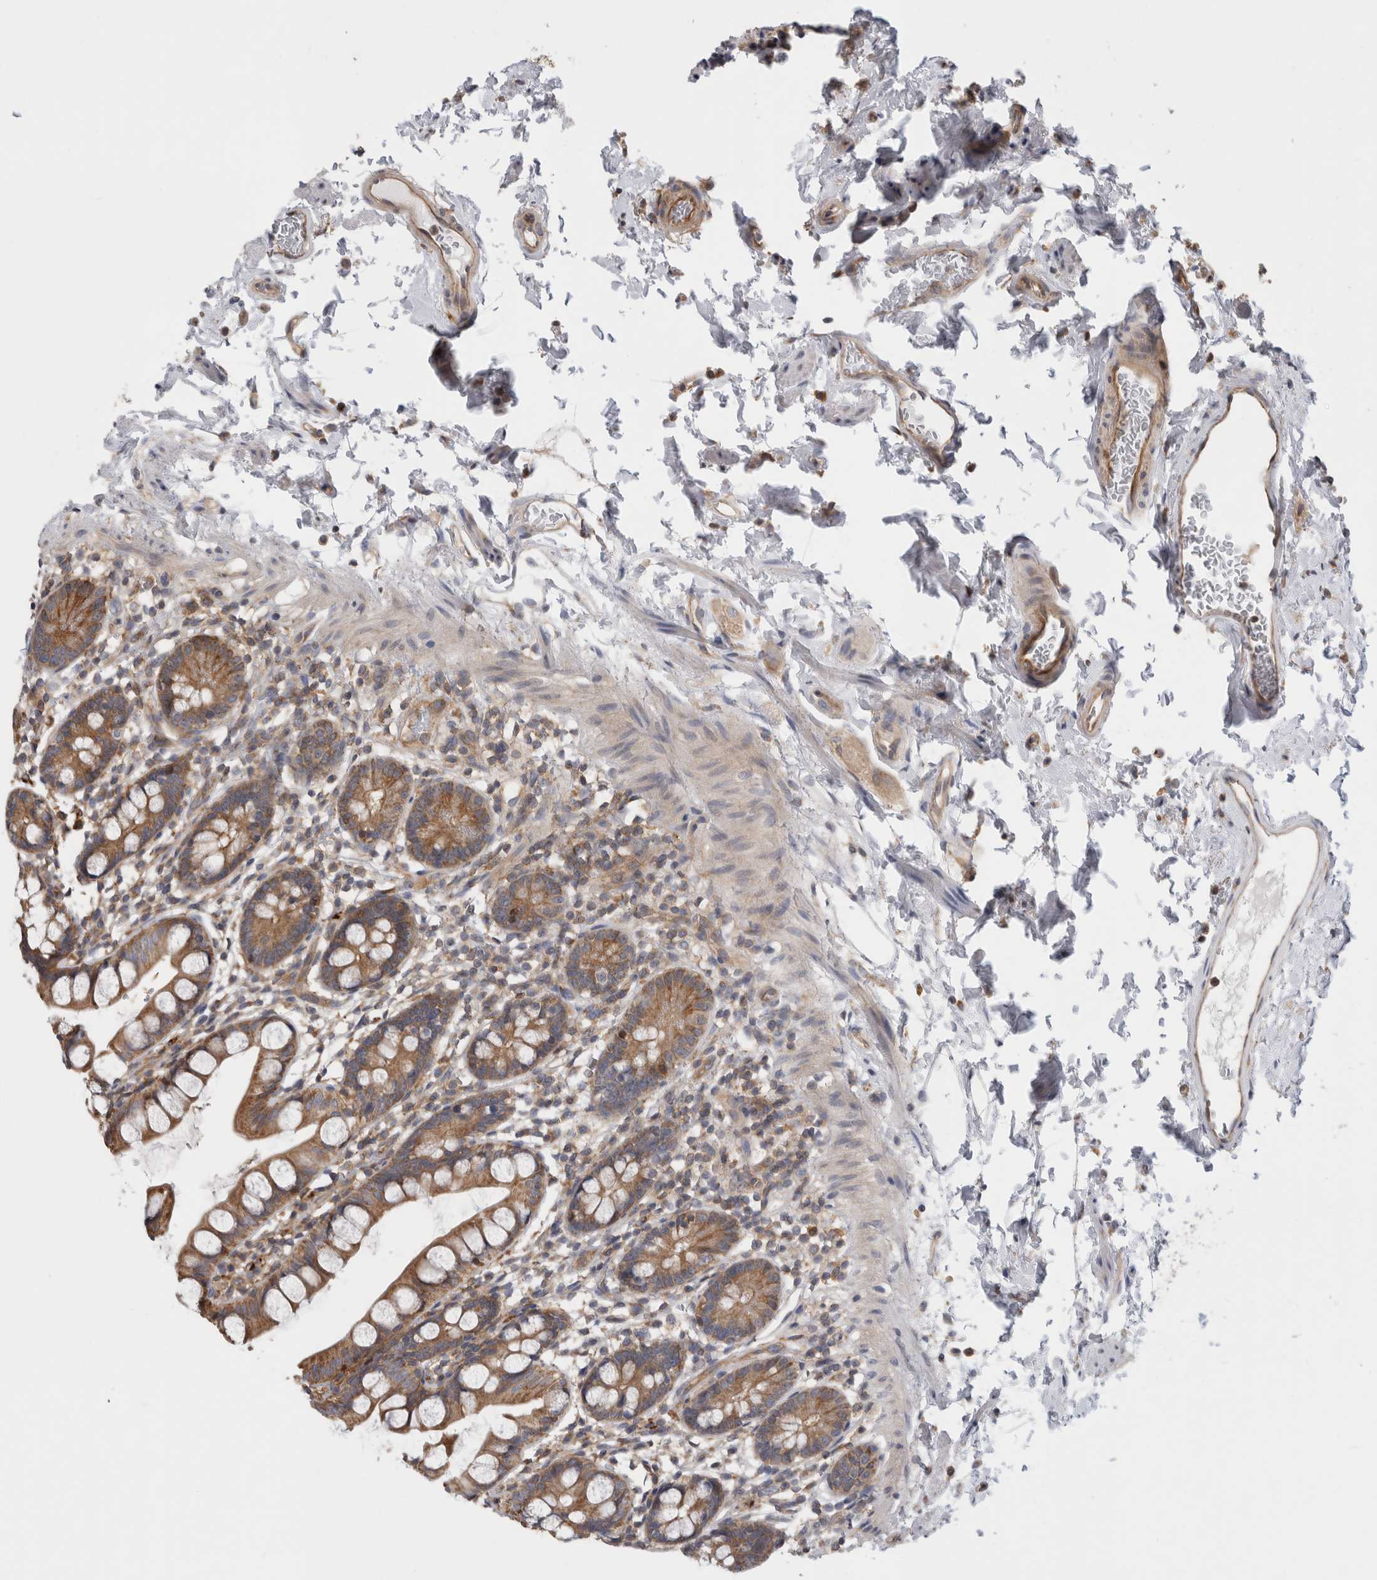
{"staining": {"intensity": "moderate", "quantity": ">75%", "location": "cytoplasmic/membranous"}, "tissue": "small intestine", "cell_type": "Glandular cells", "image_type": "normal", "snomed": [{"axis": "morphology", "description": "Normal tissue, NOS"}, {"axis": "topography", "description": "Small intestine"}], "caption": "Small intestine stained for a protein (brown) exhibits moderate cytoplasmic/membranous positive positivity in approximately >75% of glandular cells.", "gene": "GRIK2", "patient": {"sex": "female", "age": 84}}